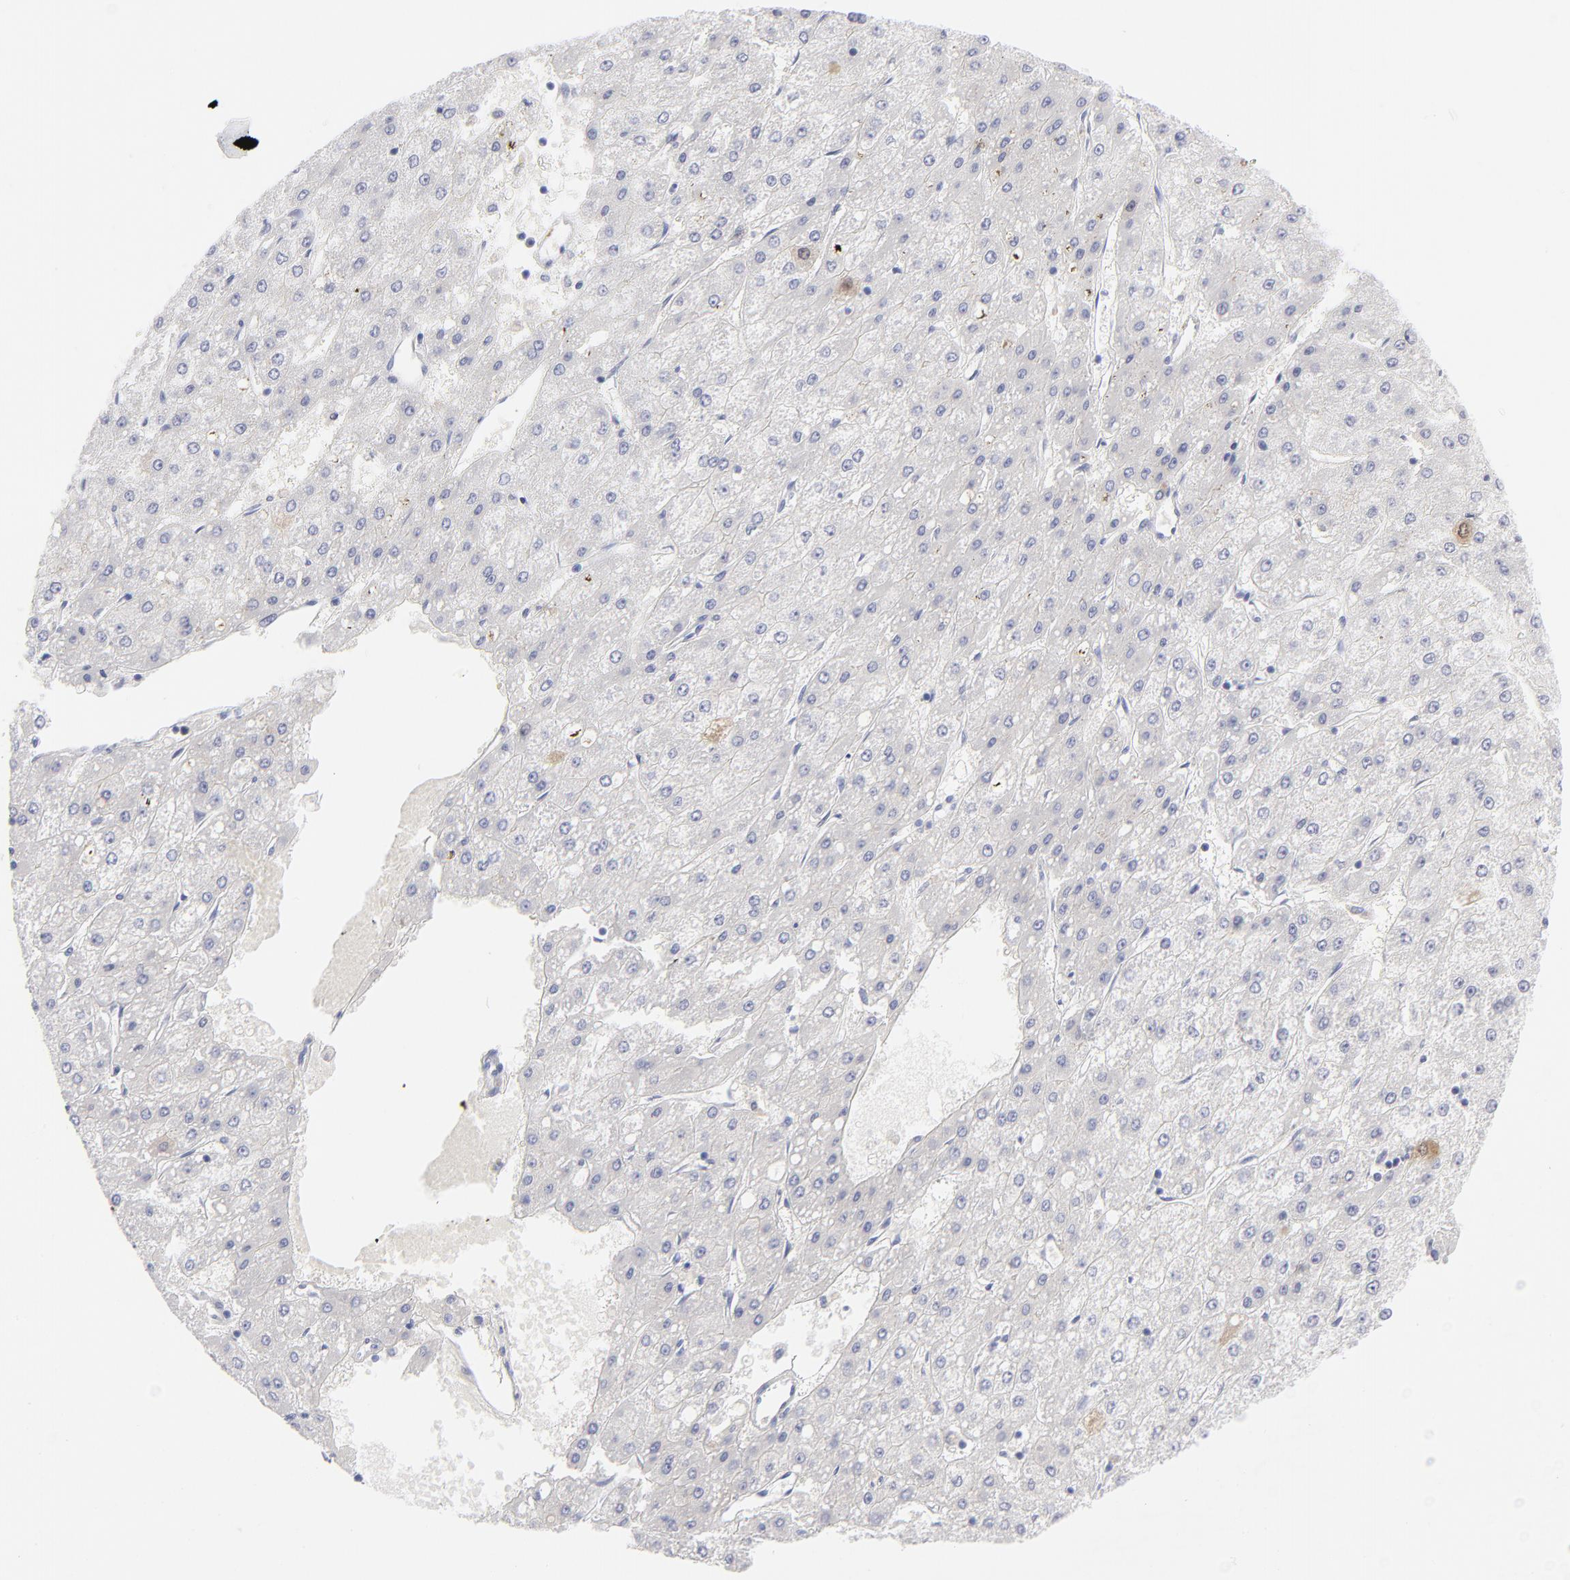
{"staining": {"intensity": "negative", "quantity": "none", "location": "none"}, "tissue": "liver cancer", "cell_type": "Tumor cells", "image_type": "cancer", "snomed": [{"axis": "morphology", "description": "Carcinoma, Hepatocellular, NOS"}, {"axis": "topography", "description": "Liver"}], "caption": "This is an IHC histopathology image of human hepatocellular carcinoma (liver). There is no staining in tumor cells.", "gene": "CCNB1", "patient": {"sex": "female", "age": 52}}